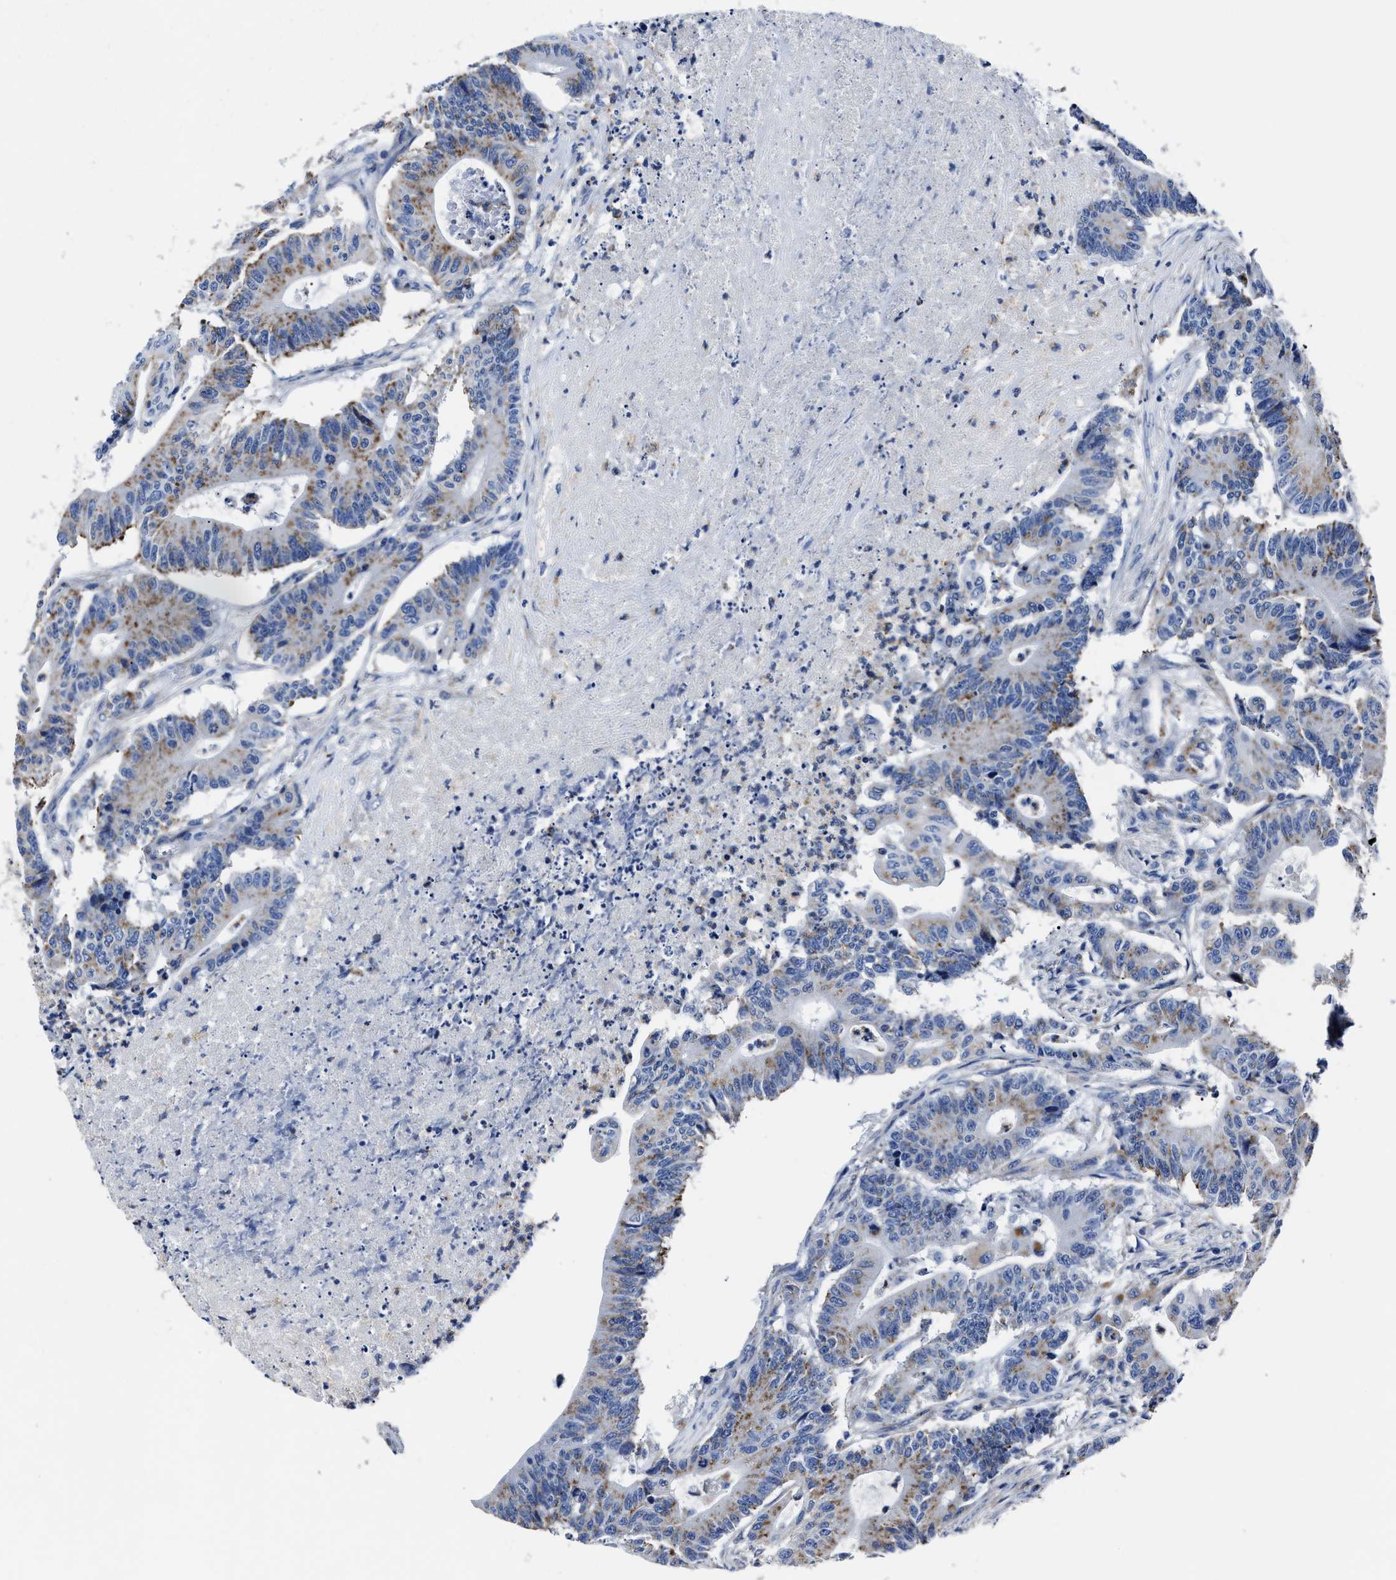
{"staining": {"intensity": "moderate", "quantity": "25%-75%", "location": "cytoplasmic/membranous"}, "tissue": "colorectal cancer", "cell_type": "Tumor cells", "image_type": "cancer", "snomed": [{"axis": "morphology", "description": "Adenocarcinoma, NOS"}, {"axis": "topography", "description": "Colon"}], "caption": "A brown stain shows moderate cytoplasmic/membranous positivity of a protein in colorectal cancer (adenocarcinoma) tumor cells. (IHC, brightfield microscopy, high magnification).", "gene": "LAMTOR4", "patient": {"sex": "female", "age": 84}}